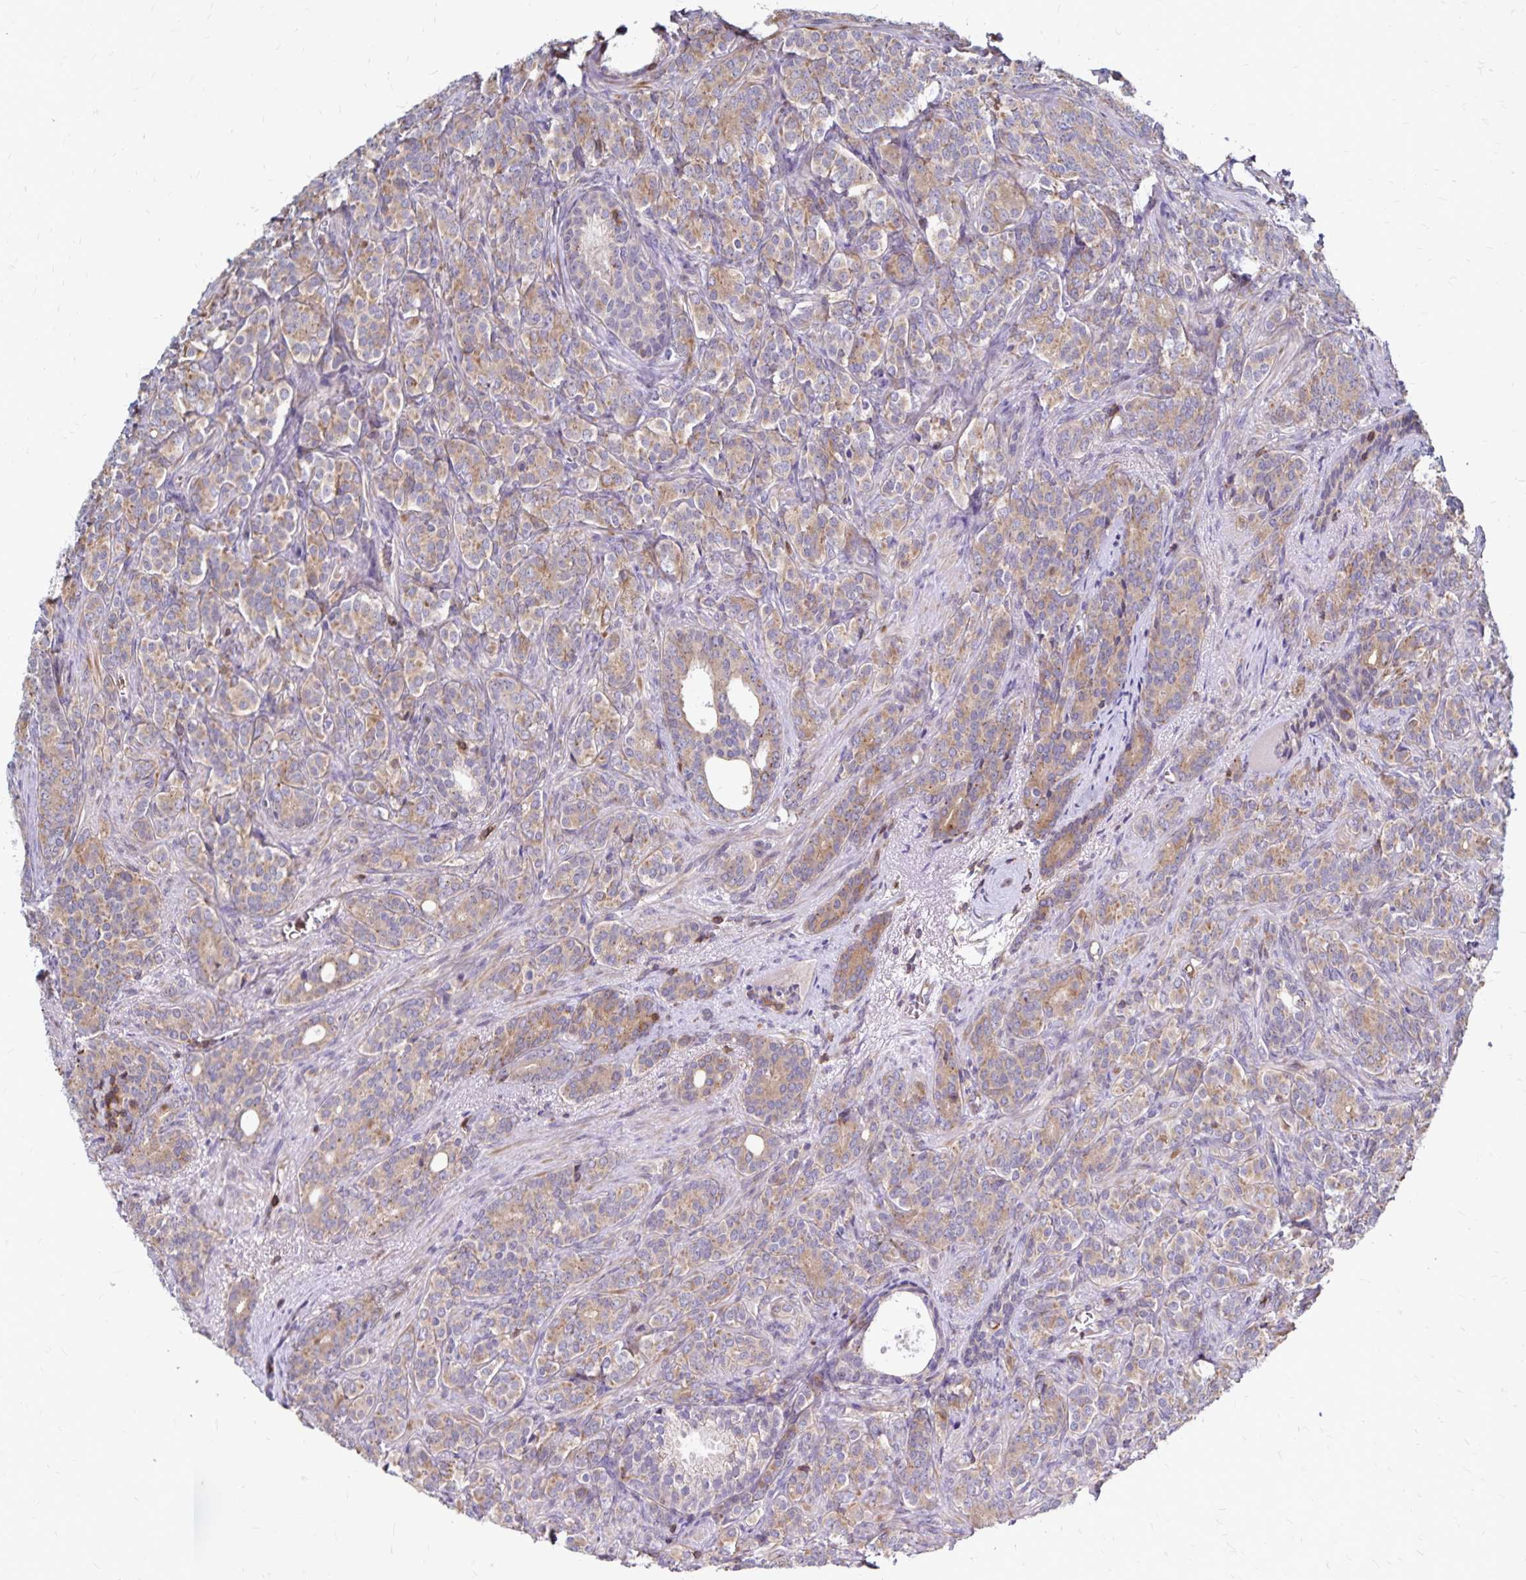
{"staining": {"intensity": "moderate", "quantity": ">75%", "location": "cytoplasmic/membranous"}, "tissue": "prostate cancer", "cell_type": "Tumor cells", "image_type": "cancer", "snomed": [{"axis": "morphology", "description": "Adenocarcinoma, High grade"}, {"axis": "topography", "description": "Prostate"}], "caption": "Prostate high-grade adenocarcinoma stained with a brown dye exhibits moderate cytoplasmic/membranous positive expression in approximately >75% of tumor cells.", "gene": "NAGPA", "patient": {"sex": "male", "age": 84}}